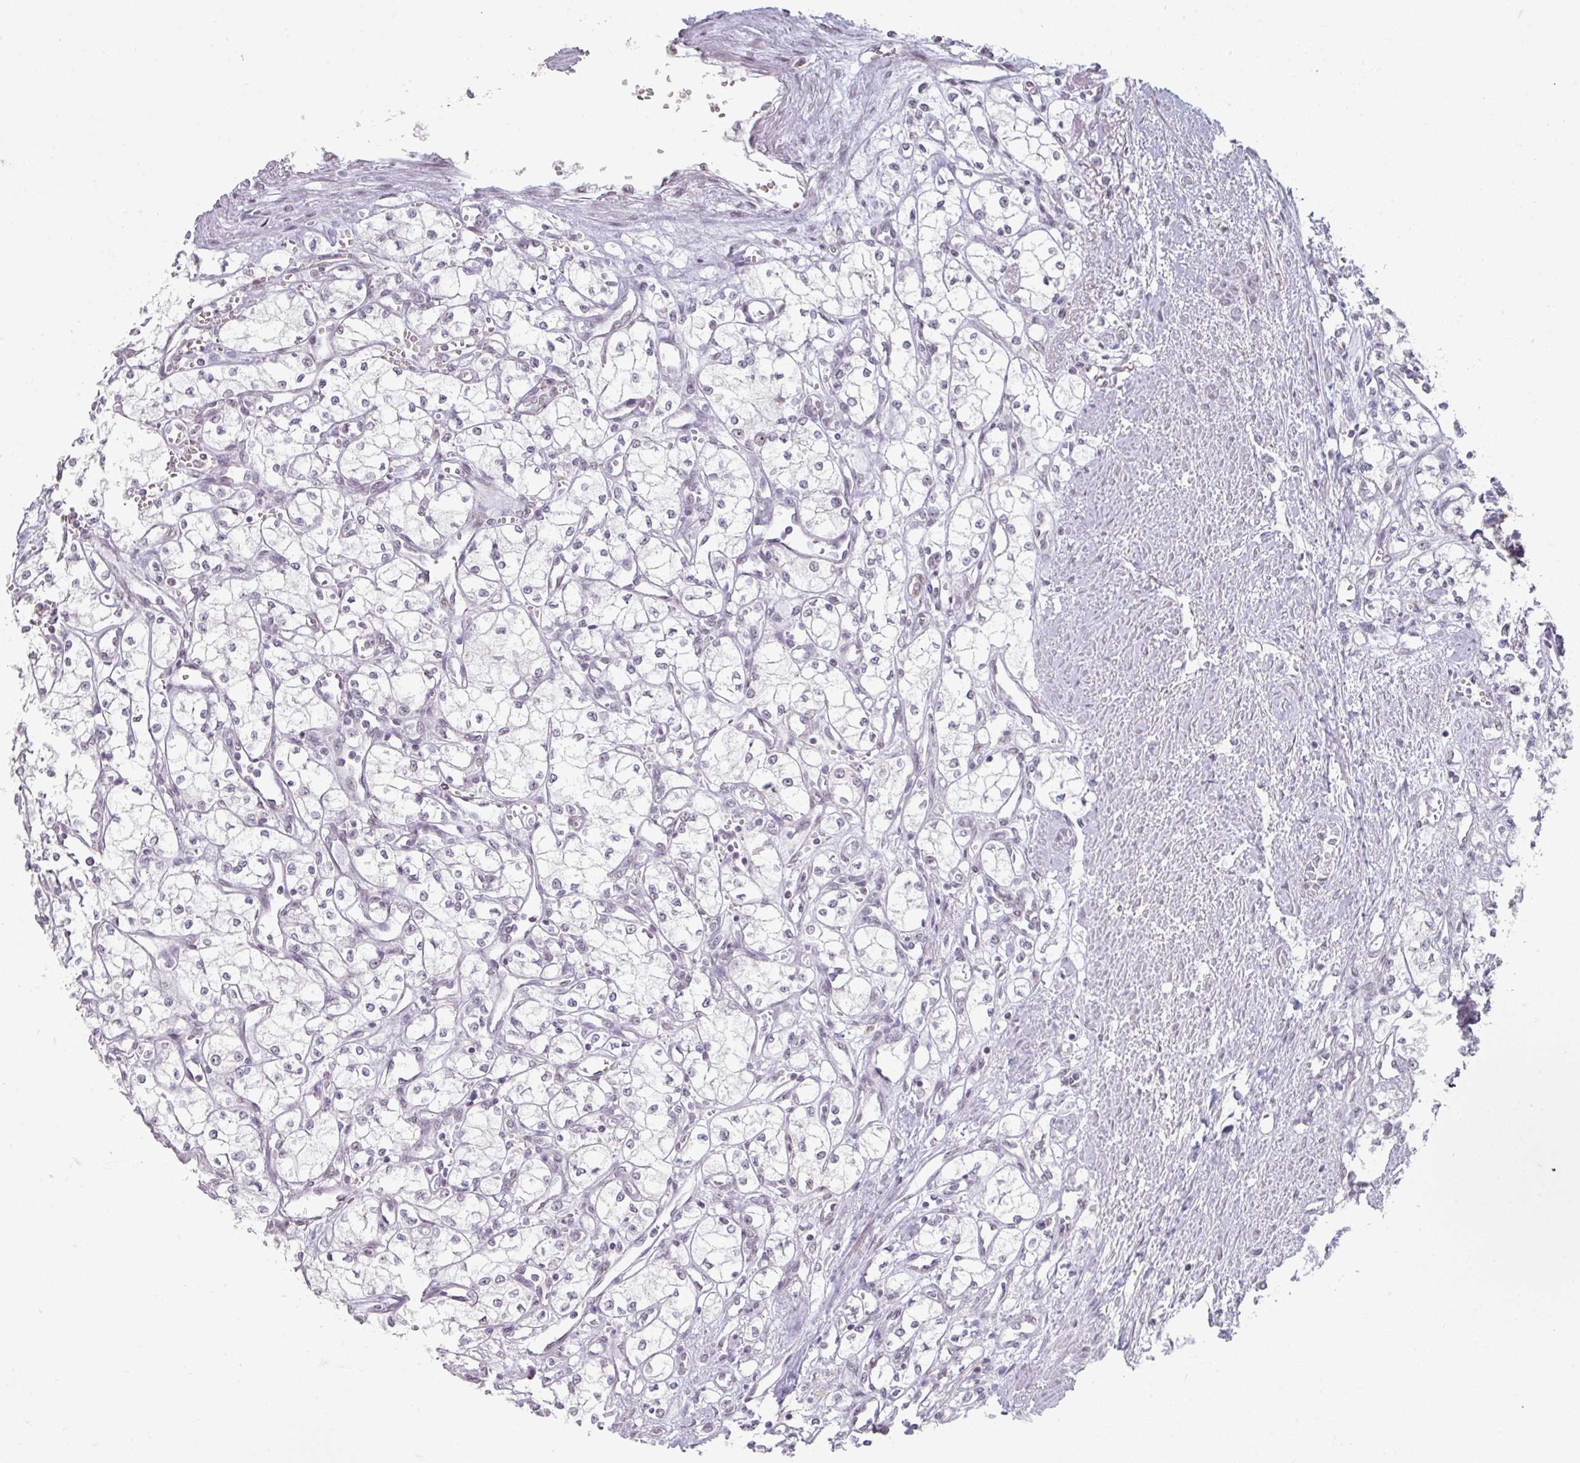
{"staining": {"intensity": "negative", "quantity": "none", "location": "none"}, "tissue": "renal cancer", "cell_type": "Tumor cells", "image_type": "cancer", "snomed": [{"axis": "morphology", "description": "Adenocarcinoma, NOS"}, {"axis": "topography", "description": "Kidney"}], "caption": "Histopathology image shows no significant protein expression in tumor cells of renal cancer.", "gene": "SPRR1A", "patient": {"sex": "male", "age": 59}}